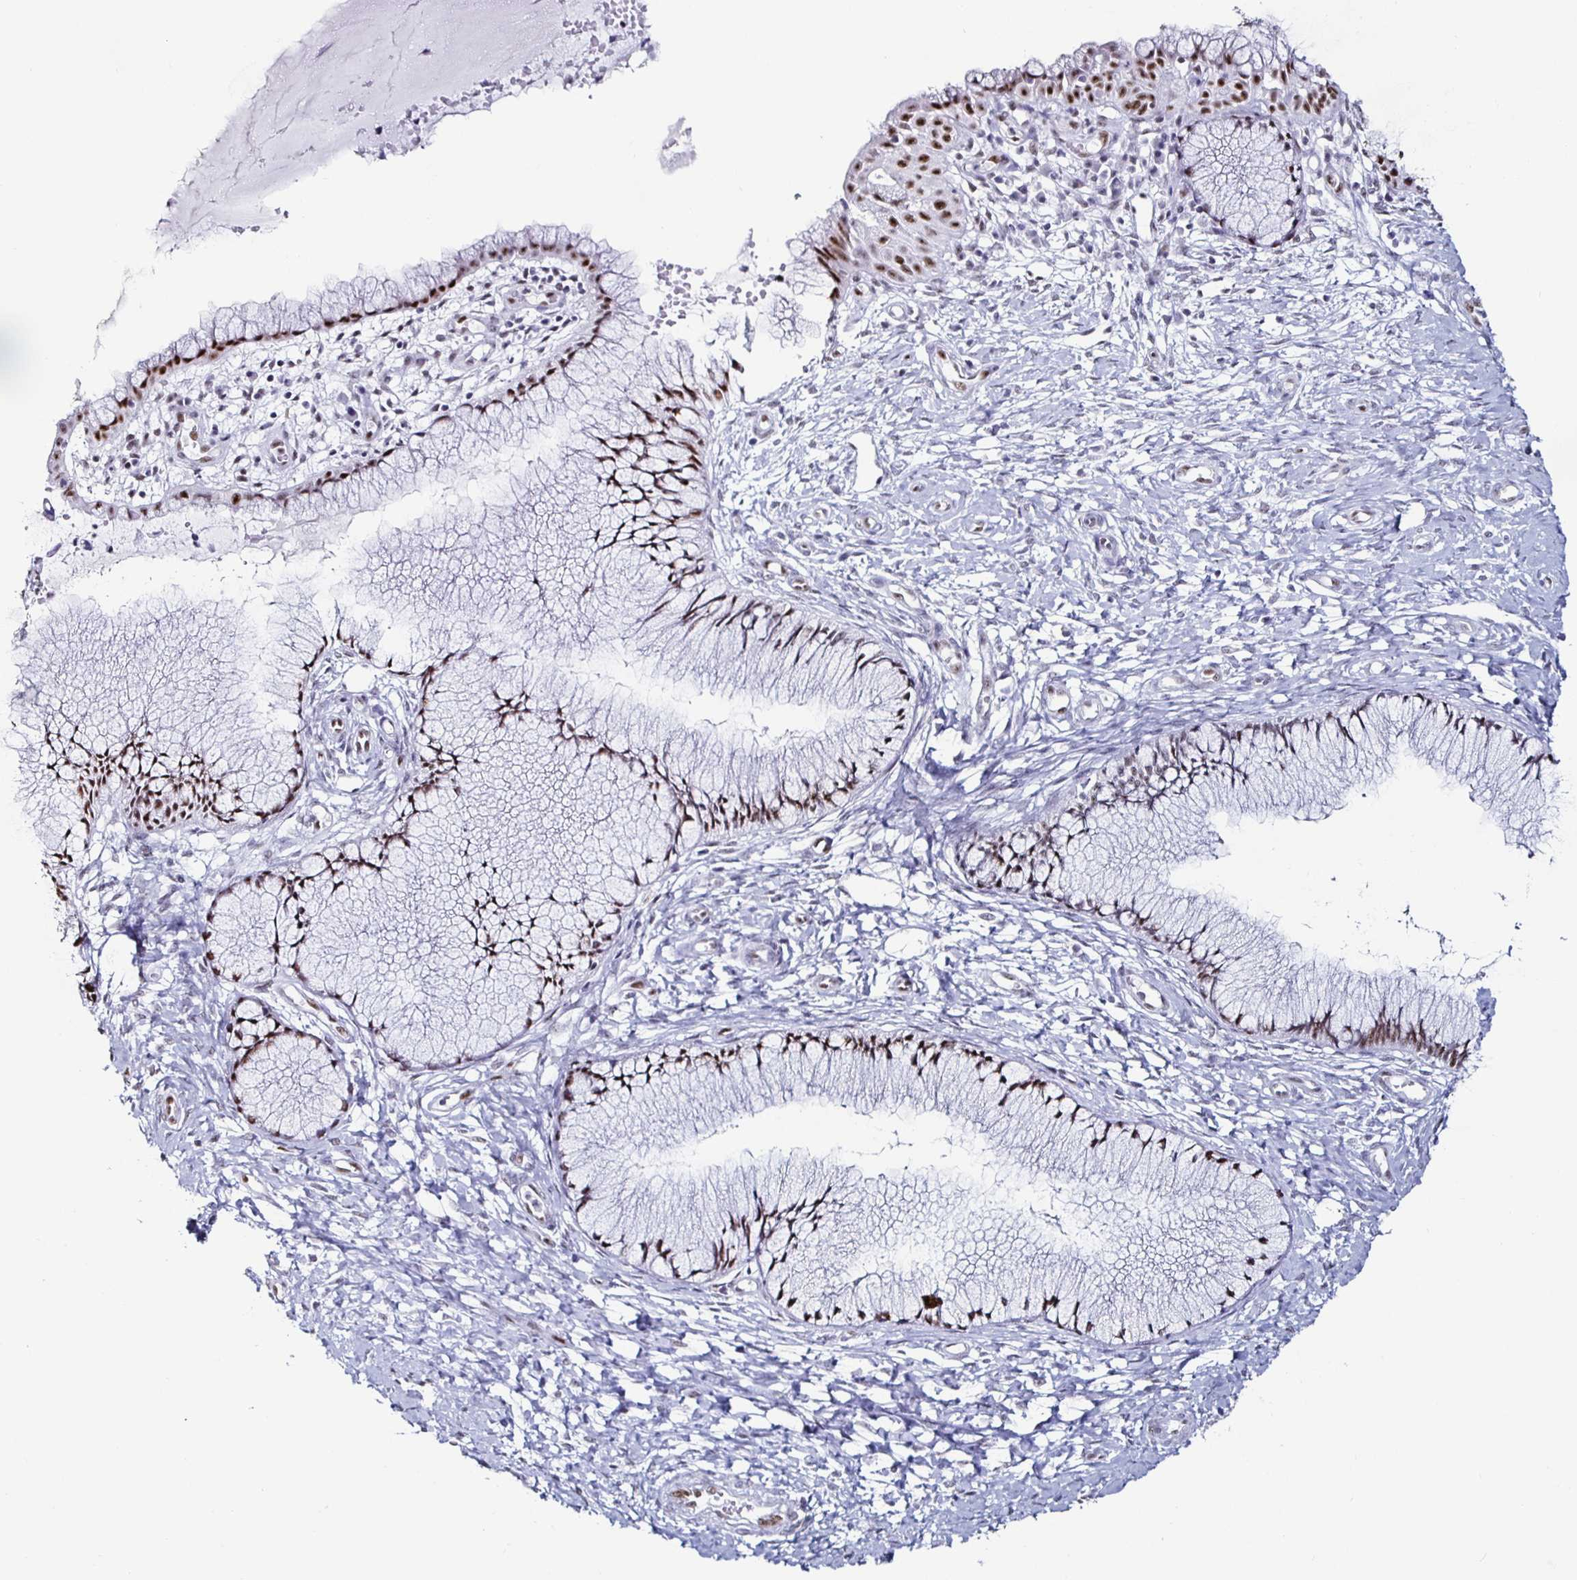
{"staining": {"intensity": "strong", "quantity": ">75%", "location": "nuclear"}, "tissue": "cervix", "cell_type": "Glandular cells", "image_type": "normal", "snomed": [{"axis": "morphology", "description": "Normal tissue, NOS"}, {"axis": "topography", "description": "Cervix"}], "caption": "Brown immunohistochemical staining in benign cervix shows strong nuclear expression in about >75% of glandular cells. (DAB (3,3'-diaminobenzidine) IHC, brown staining for protein, blue staining for nuclei).", "gene": "DDX39B", "patient": {"sex": "female", "age": 37}}